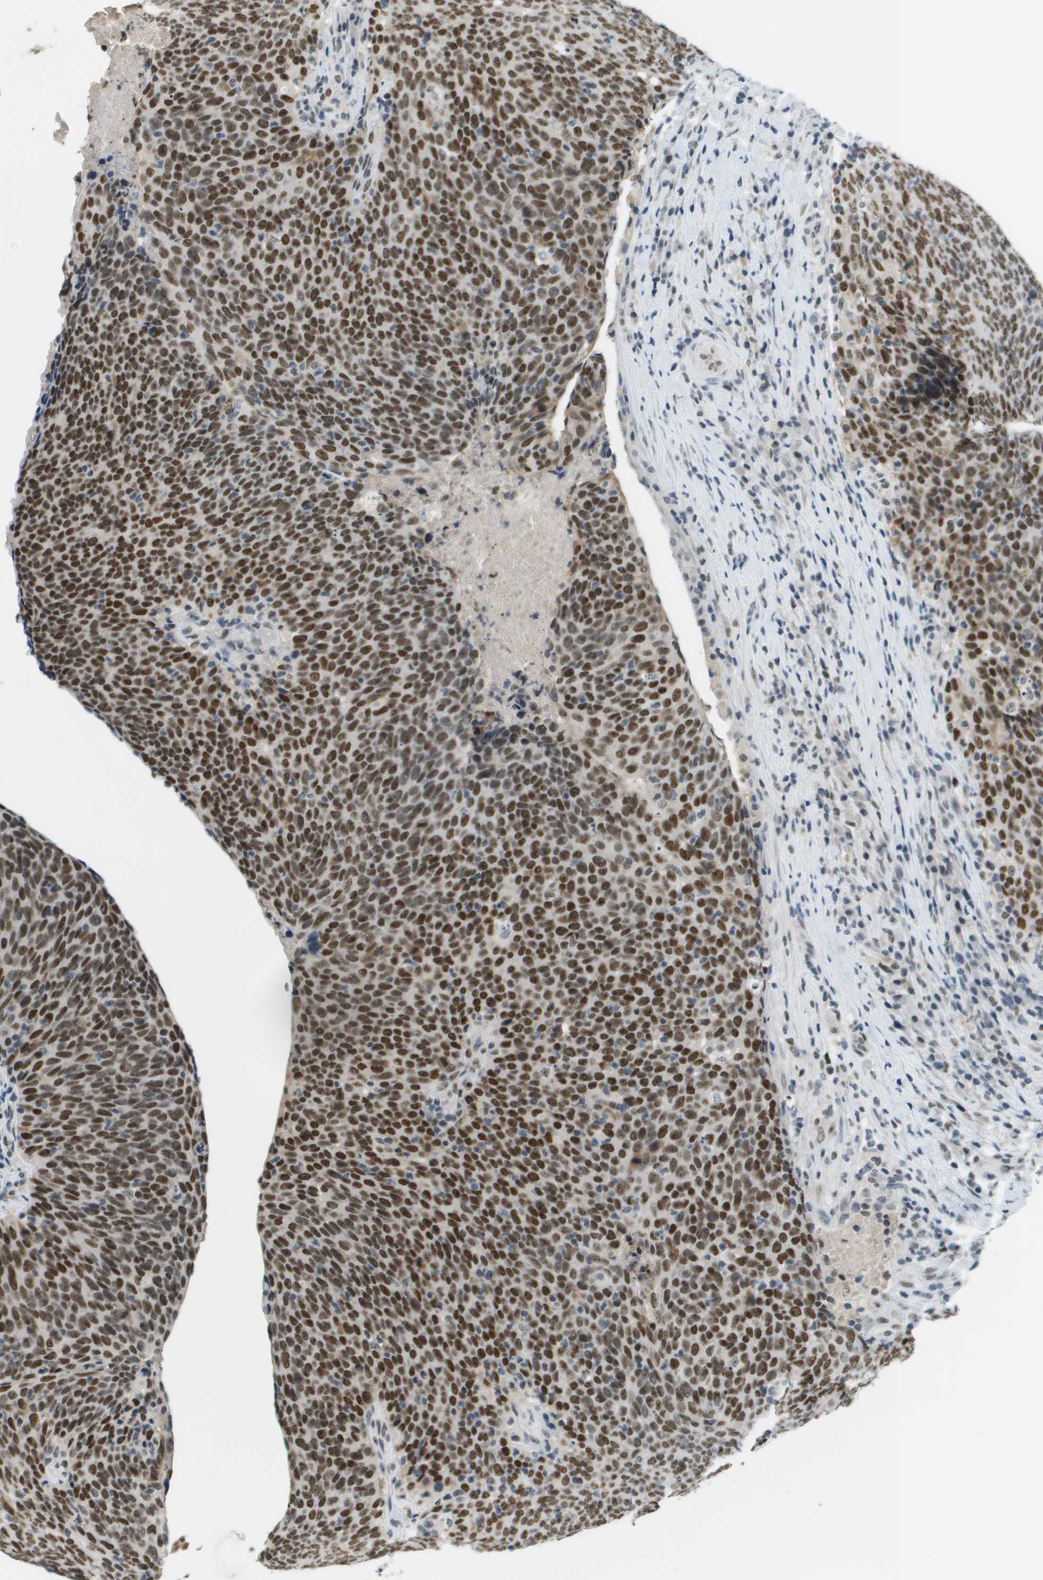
{"staining": {"intensity": "strong", "quantity": ">75%", "location": "nuclear"}, "tissue": "head and neck cancer", "cell_type": "Tumor cells", "image_type": "cancer", "snomed": [{"axis": "morphology", "description": "Squamous cell carcinoma, NOS"}, {"axis": "morphology", "description": "Squamous cell carcinoma, metastatic, NOS"}, {"axis": "topography", "description": "Lymph node"}, {"axis": "topography", "description": "Head-Neck"}], "caption": "Immunohistochemistry micrograph of neoplastic tissue: human head and neck cancer (squamous cell carcinoma) stained using immunohistochemistry exhibits high levels of strong protein expression localized specifically in the nuclear of tumor cells, appearing as a nuclear brown color.", "gene": "CBX5", "patient": {"sex": "male", "age": 62}}